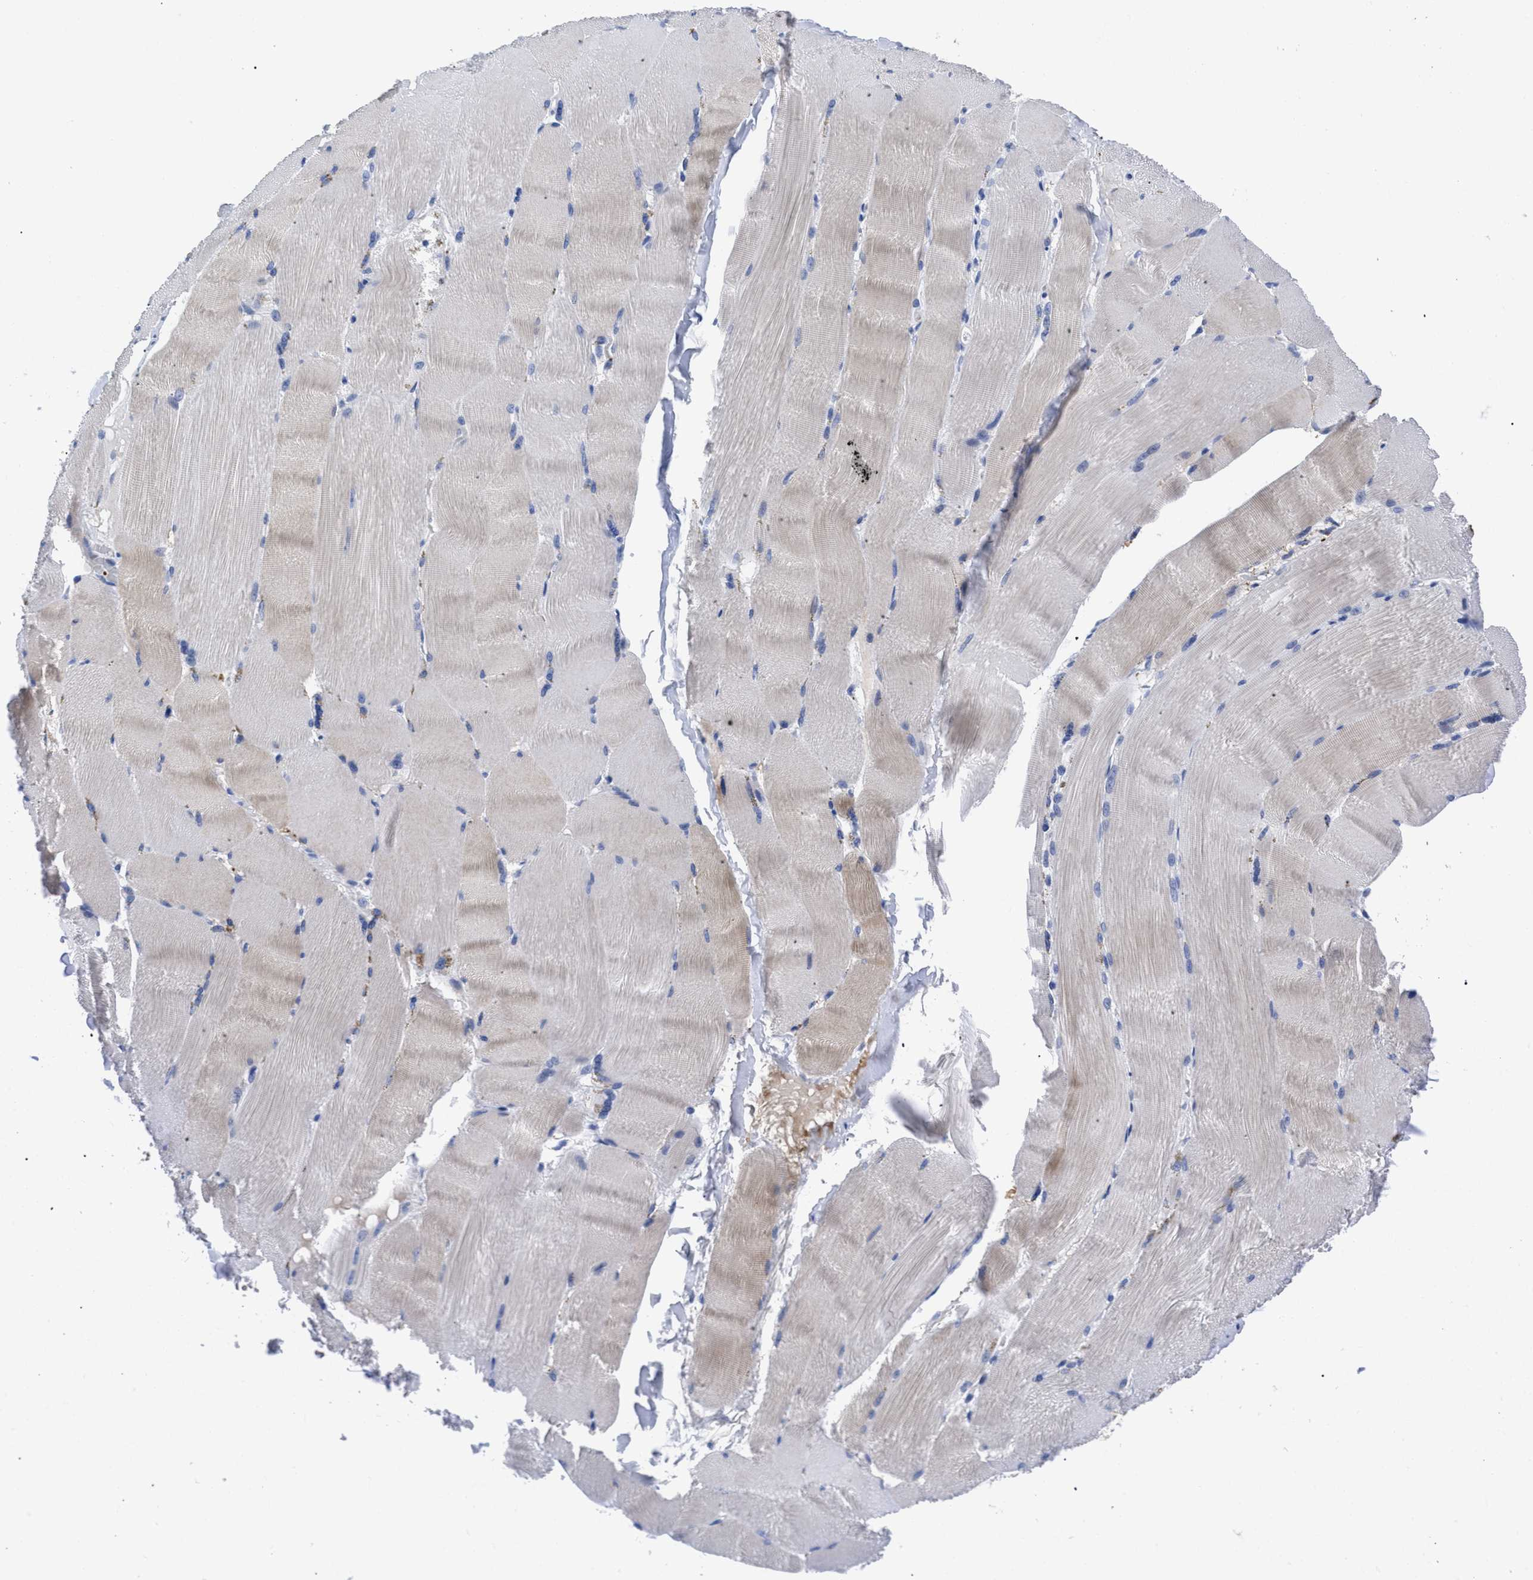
{"staining": {"intensity": "weak", "quantity": "<25%", "location": "cytoplasmic/membranous"}, "tissue": "skeletal muscle", "cell_type": "Myocytes", "image_type": "normal", "snomed": [{"axis": "morphology", "description": "Normal tissue, NOS"}, {"axis": "topography", "description": "Skin"}, {"axis": "topography", "description": "Skeletal muscle"}], "caption": "Protein analysis of unremarkable skeletal muscle displays no significant expression in myocytes. (Stains: DAB (3,3'-diaminobenzidine) immunohistochemistry (IHC) with hematoxylin counter stain, Microscopy: brightfield microscopy at high magnification).", "gene": "TREML1", "patient": {"sex": "male", "age": 83}}